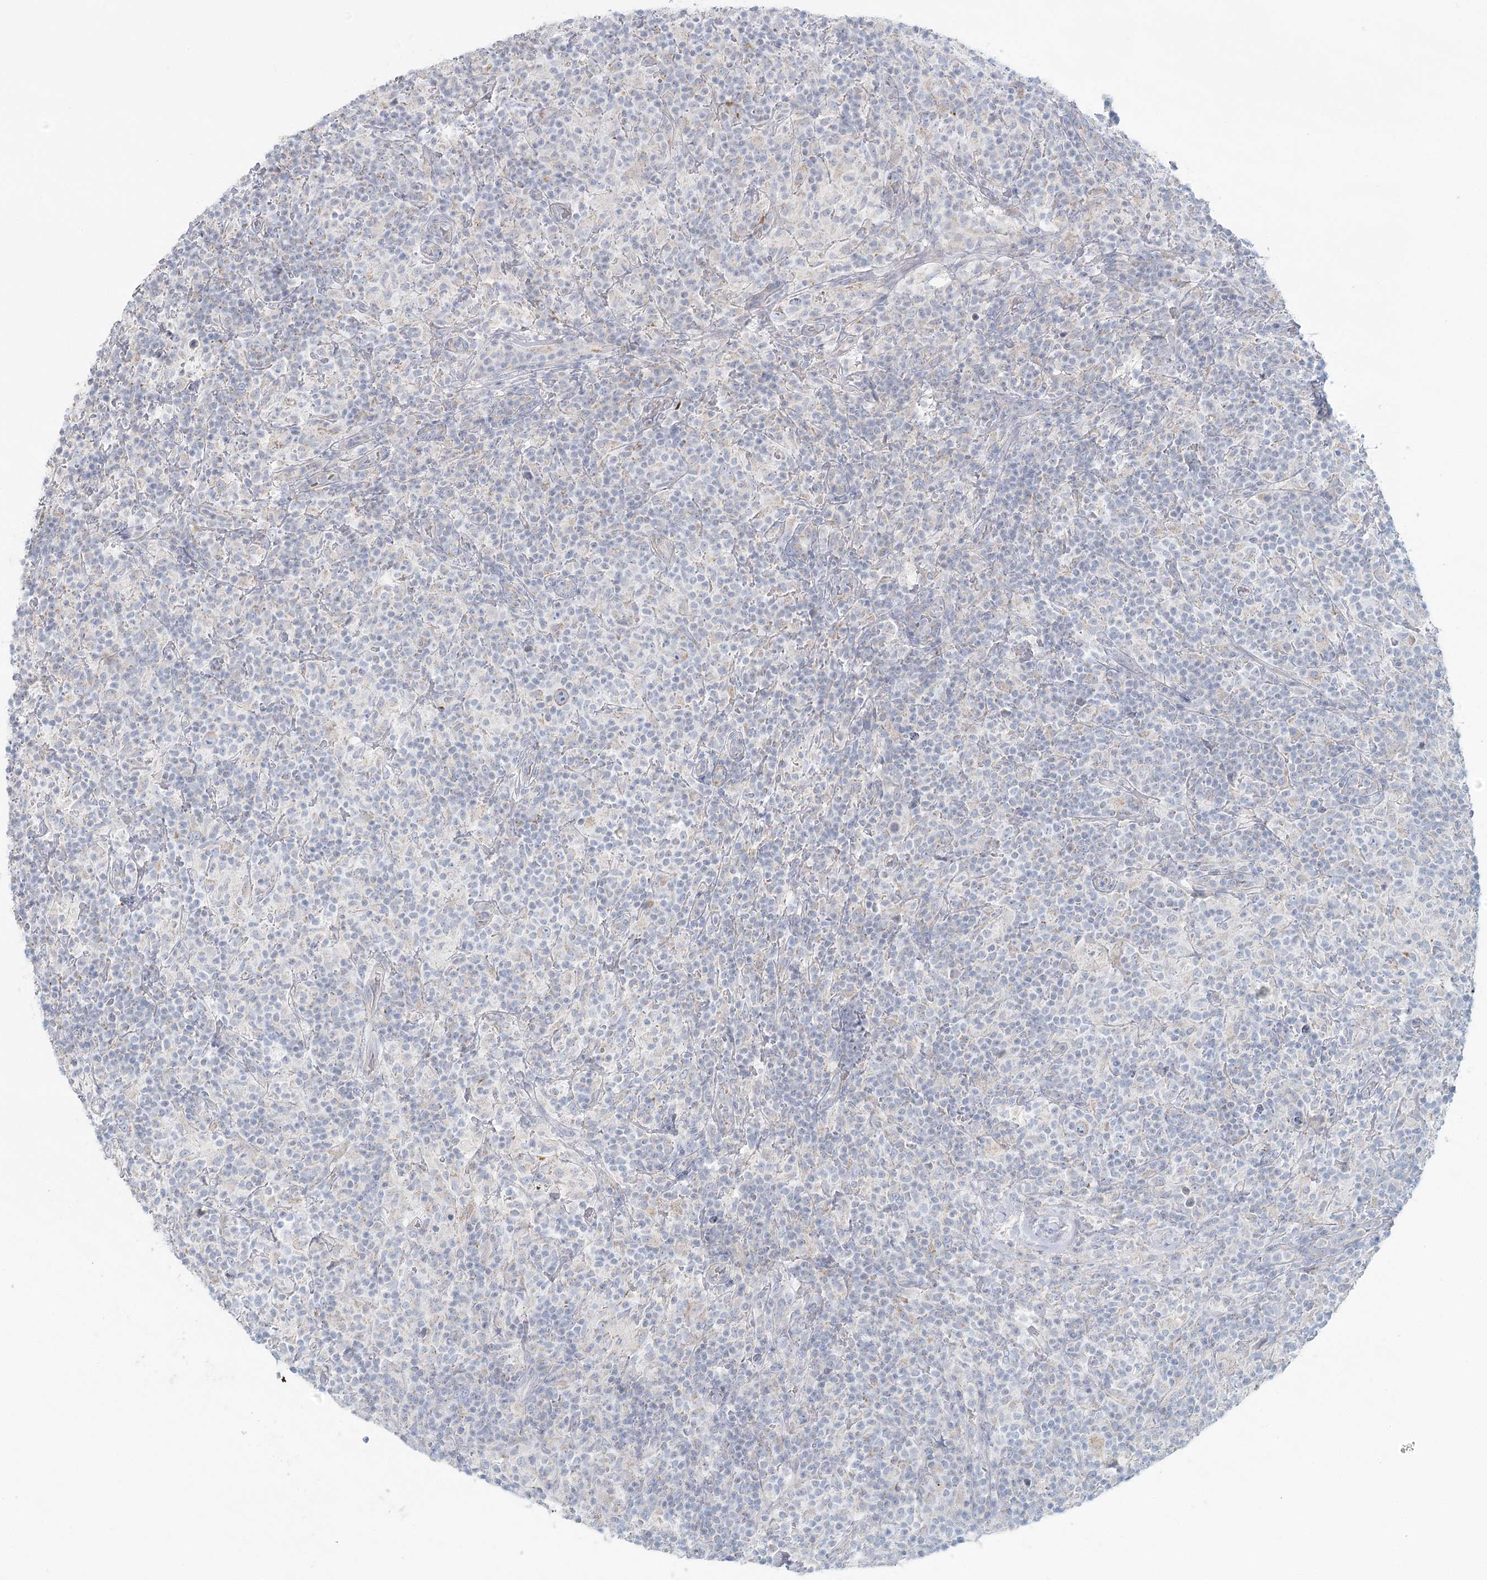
{"staining": {"intensity": "negative", "quantity": "none", "location": "none"}, "tissue": "lymphoma", "cell_type": "Tumor cells", "image_type": "cancer", "snomed": [{"axis": "morphology", "description": "Hodgkin's disease, NOS"}, {"axis": "topography", "description": "Lymph node"}], "caption": "Lymphoma was stained to show a protein in brown. There is no significant expression in tumor cells.", "gene": "BPHL", "patient": {"sex": "male", "age": 70}}